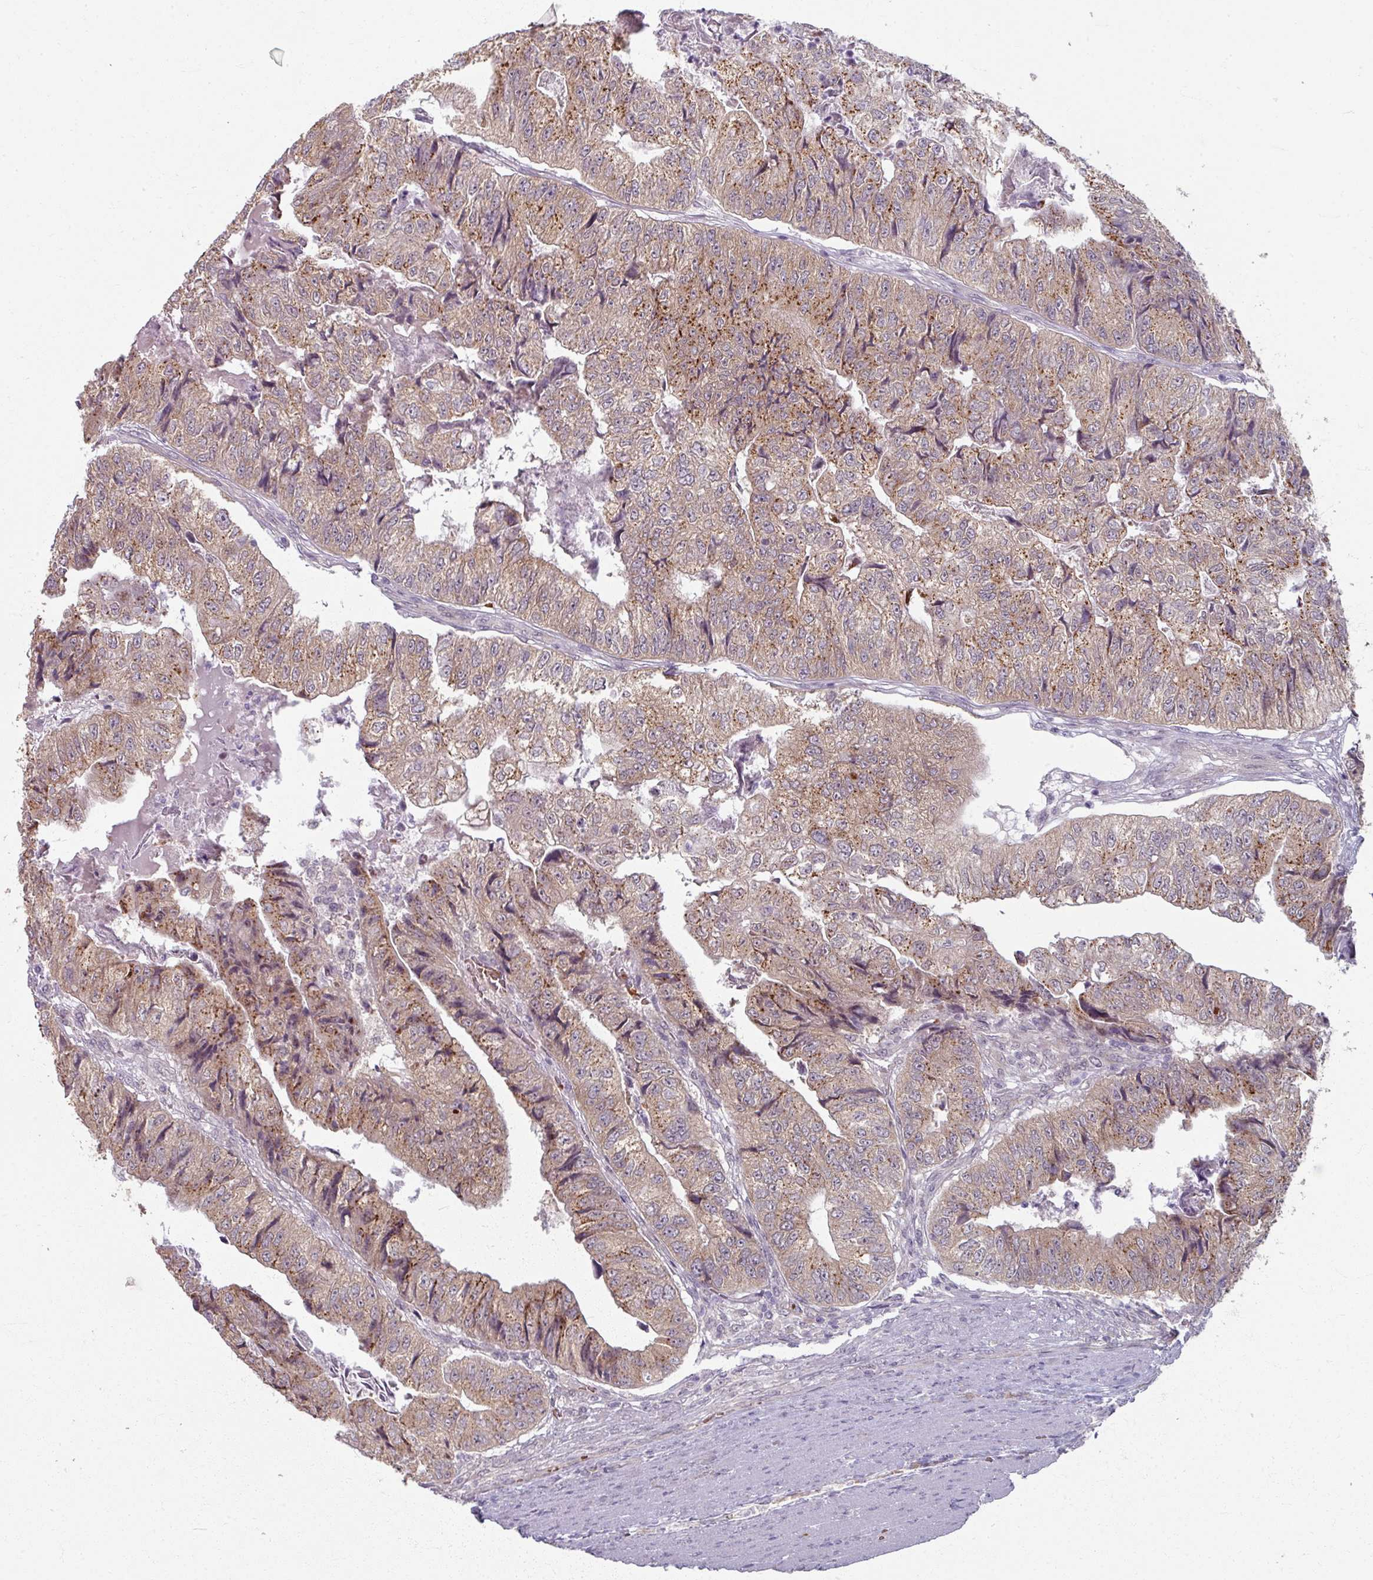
{"staining": {"intensity": "moderate", "quantity": ">75%", "location": "cytoplasmic/membranous"}, "tissue": "colorectal cancer", "cell_type": "Tumor cells", "image_type": "cancer", "snomed": [{"axis": "morphology", "description": "Adenocarcinoma, NOS"}, {"axis": "topography", "description": "Colon"}], "caption": "Protein staining reveals moderate cytoplasmic/membranous staining in approximately >75% of tumor cells in colorectal cancer (adenocarcinoma). The staining was performed using DAB (3,3'-diaminobenzidine), with brown indicating positive protein expression. Nuclei are stained blue with hematoxylin.", "gene": "KMT5C", "patient": {"sex": "female", "age": 67}}